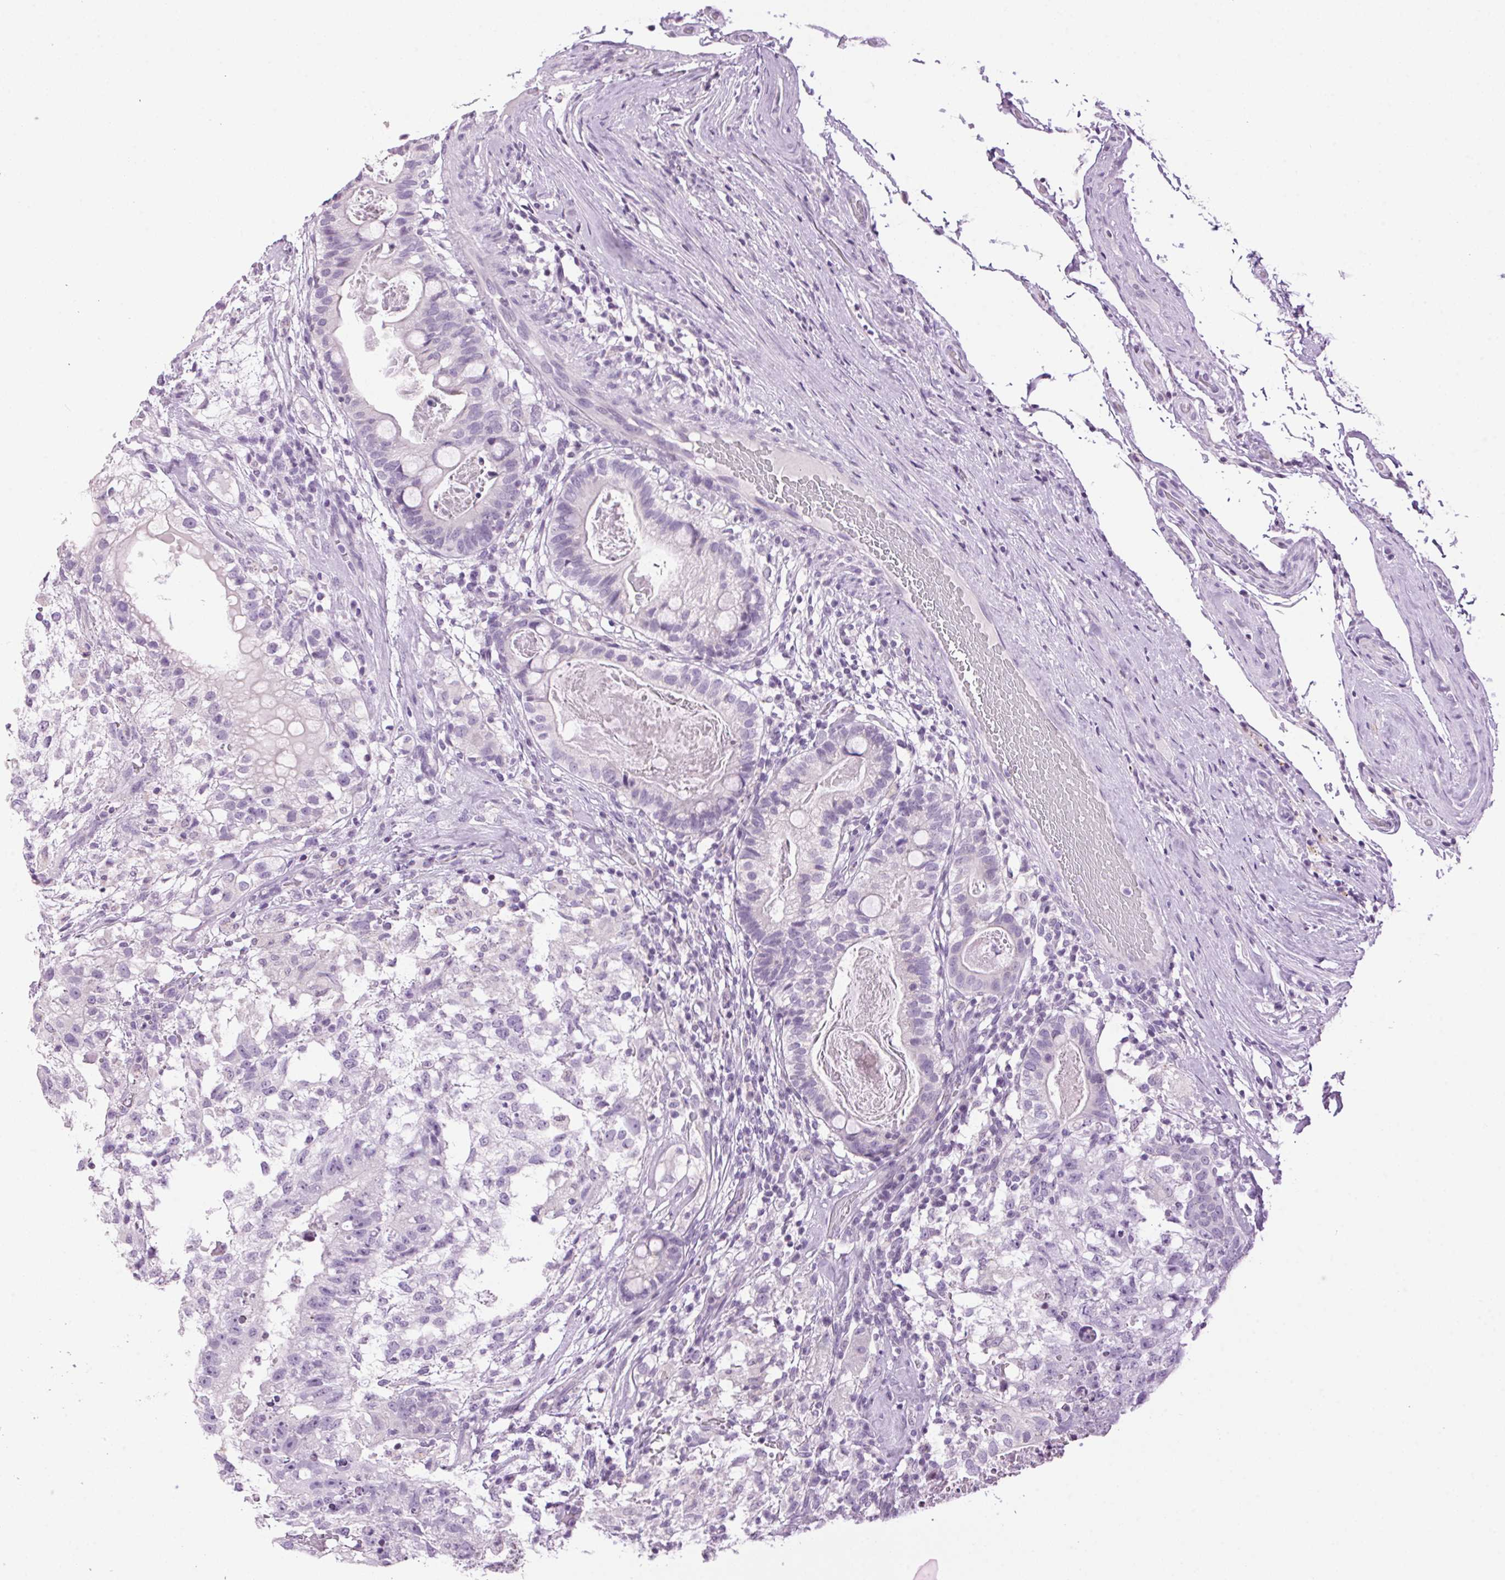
{"staining": {"intensity": "negative", "quantity": "none", "location": "none"}, "tissue": "testis cancer", "cell_type": "Tumor cells", "image_type": "cancer", "snomed": [{"axis": "morphology", "description": "Seminoma, NOS"}, {"axis": "morphology", "description": "Carcinoma, Embryonal, NOS"}, {"axis": "topography", "description": "Testis"}], "caption": "An immunohistochemistry (IHC) micrograph of testis cancer is shown. There is no staining in tumor cells of testis cancer.", "gene": "TMEM88B", "patient": {"sex": "male", "age": 41}}